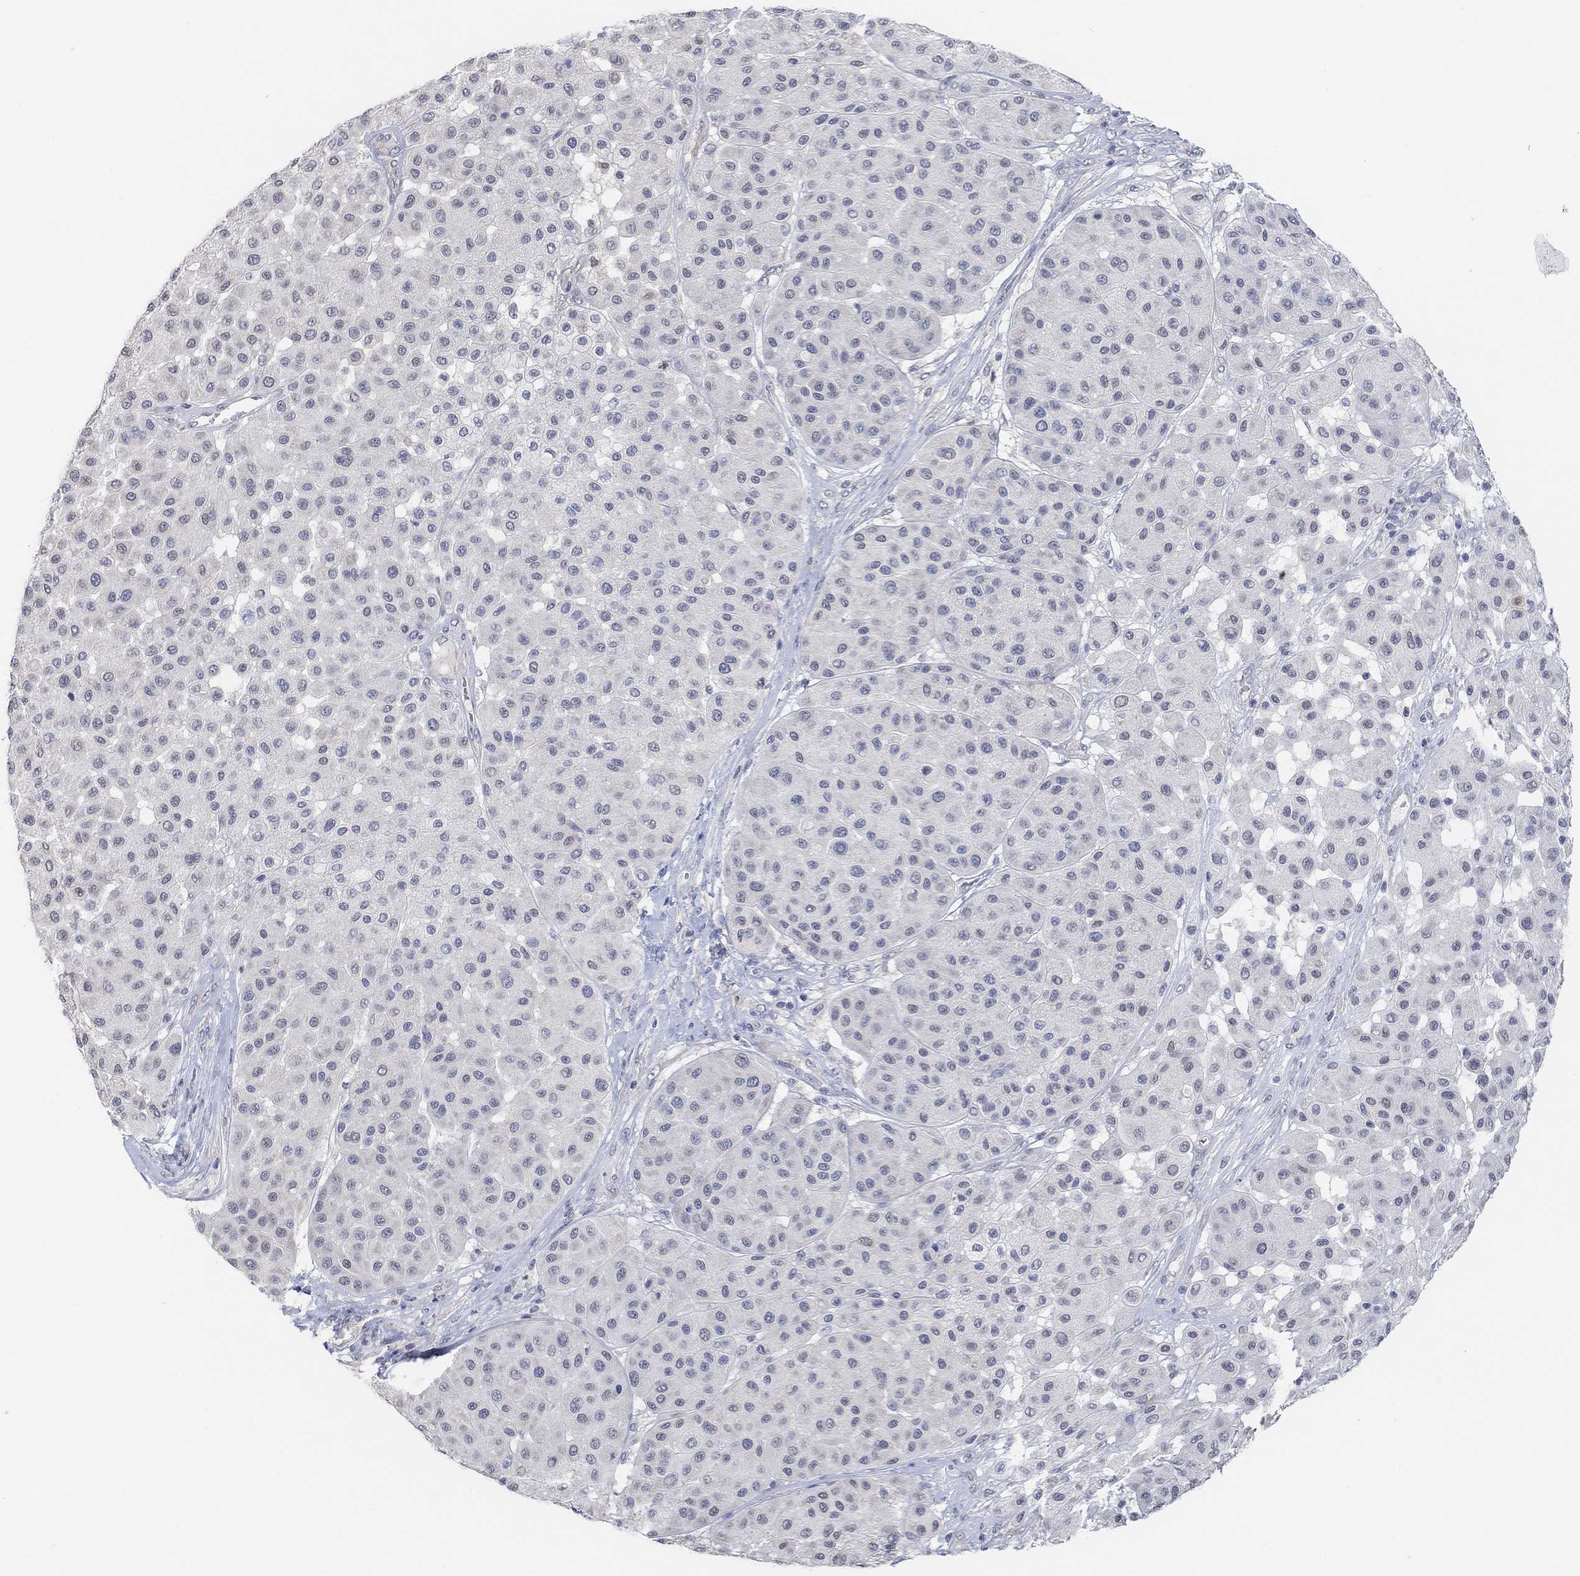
{"staining": {"intensity": "negative", "quantity": "none", "location": "none"}, "tissue": "melanoma", "cell_type": "Tumor cells", "image_type": "cancer", "snomed": [{"axis": "morphology", "description": "Malignant melanoma, Metastatic site"}, {"axis": "topography", "description": "Smooth muscle"}], "caption": "High magnification brightfield microscopy of malignant melanoma (metastatic site) stained with DAB (brown) and counterstained with hematoxylin (blue): tumor cells show no significant positivity.", "gene": "MUC1", "patient": {"sex": "male", "age": 41}}